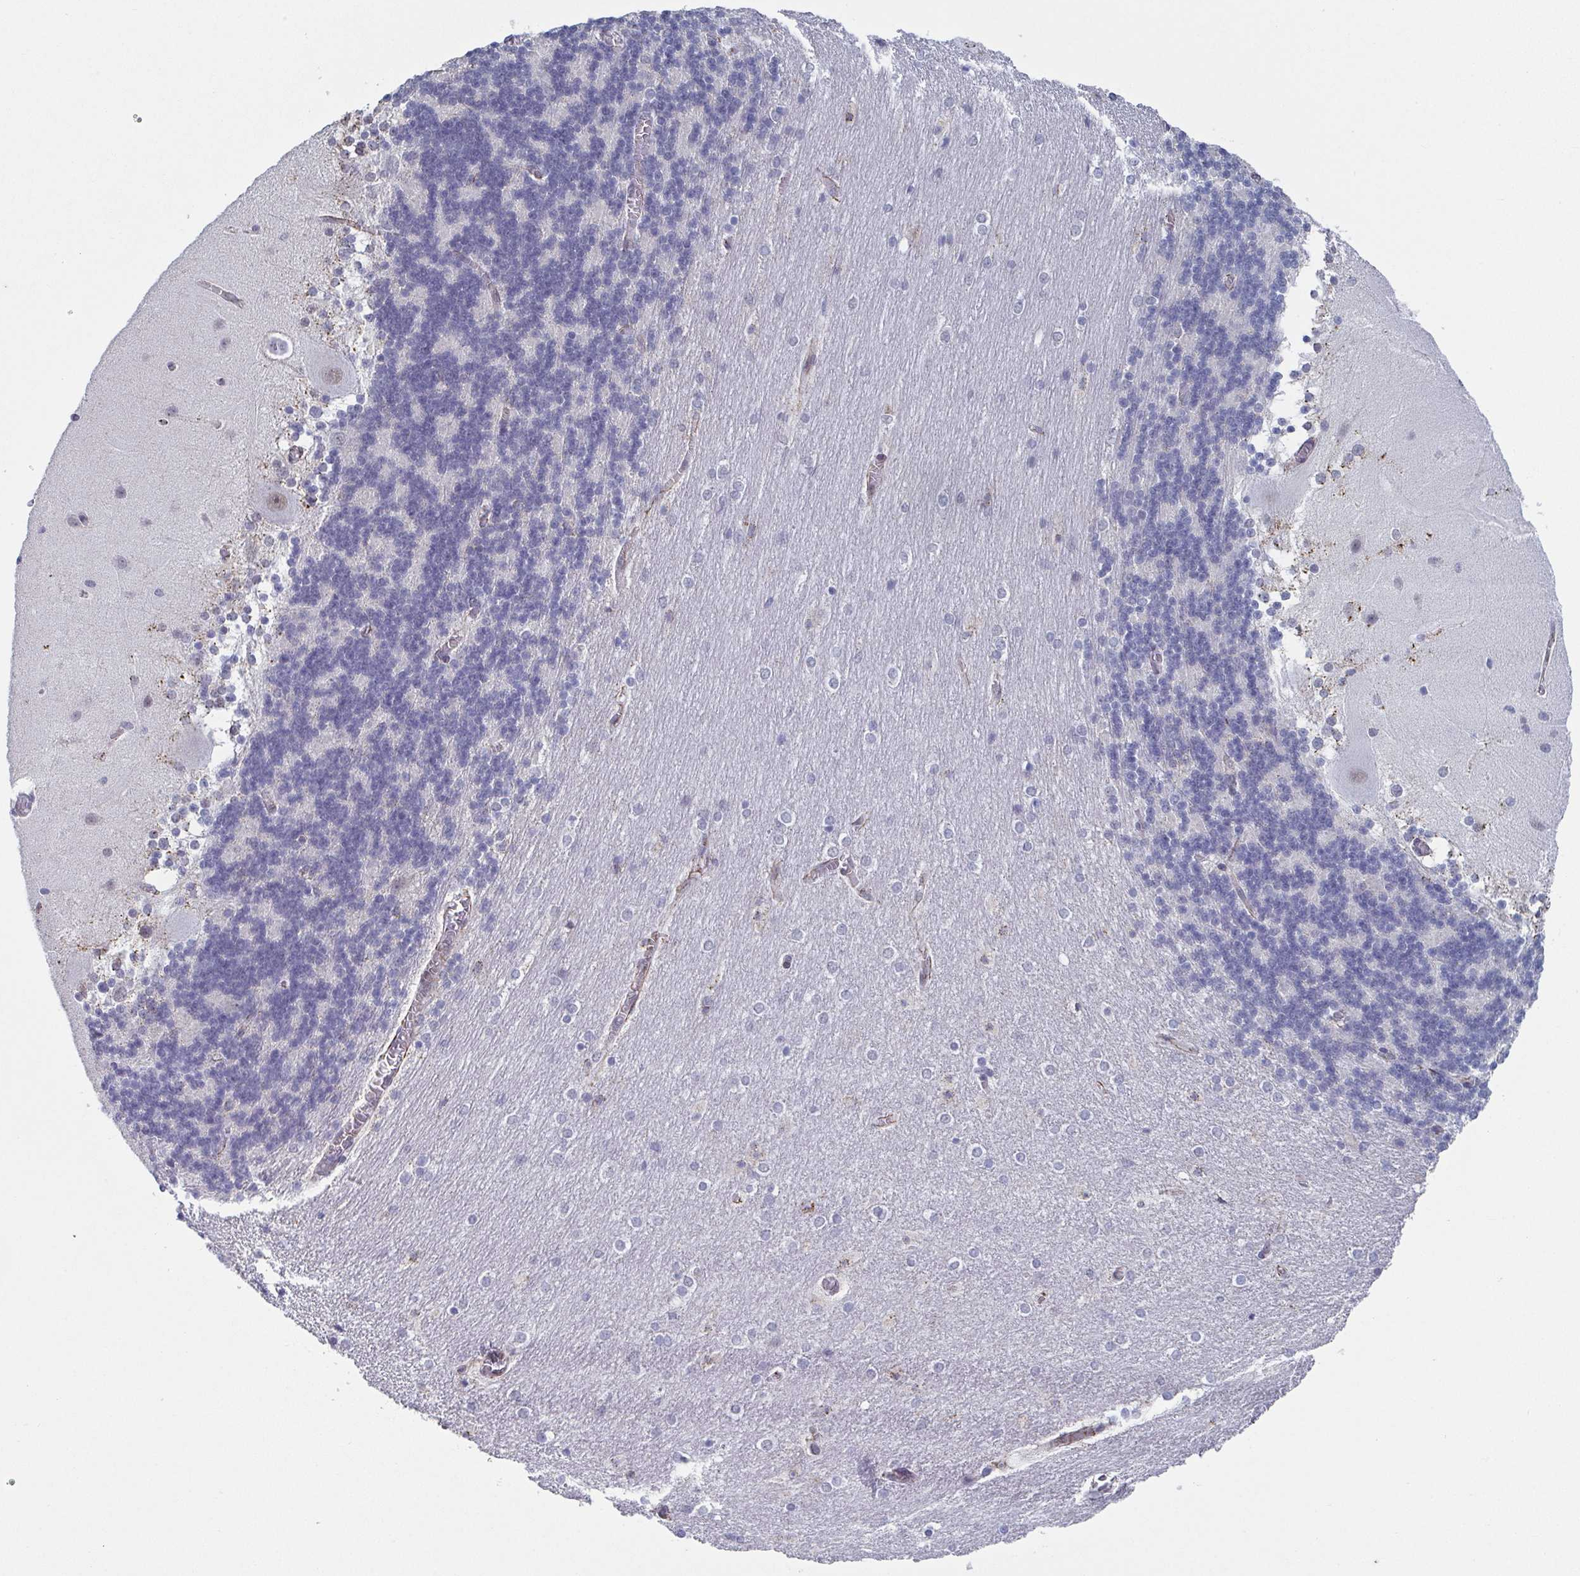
{"staining": {"intensity": "negative", "quantity": "none", "location": "none"}, "tissue": "cerebellum", "cell_type": "Cells in granular layer", "image_type": "normal", "snomed": [{"axis": "morphology", "description": "Normal tissue, NOS"}, {"axis": "topography", "description": "Cerebellum"}], "caption": "Cerebellum stained for a protein using immunohistochemistry (IHC) exhibits no staining cells in granular layer.", "gene": "TMEM92", "patient": {"sex": "female", "age": 54}}